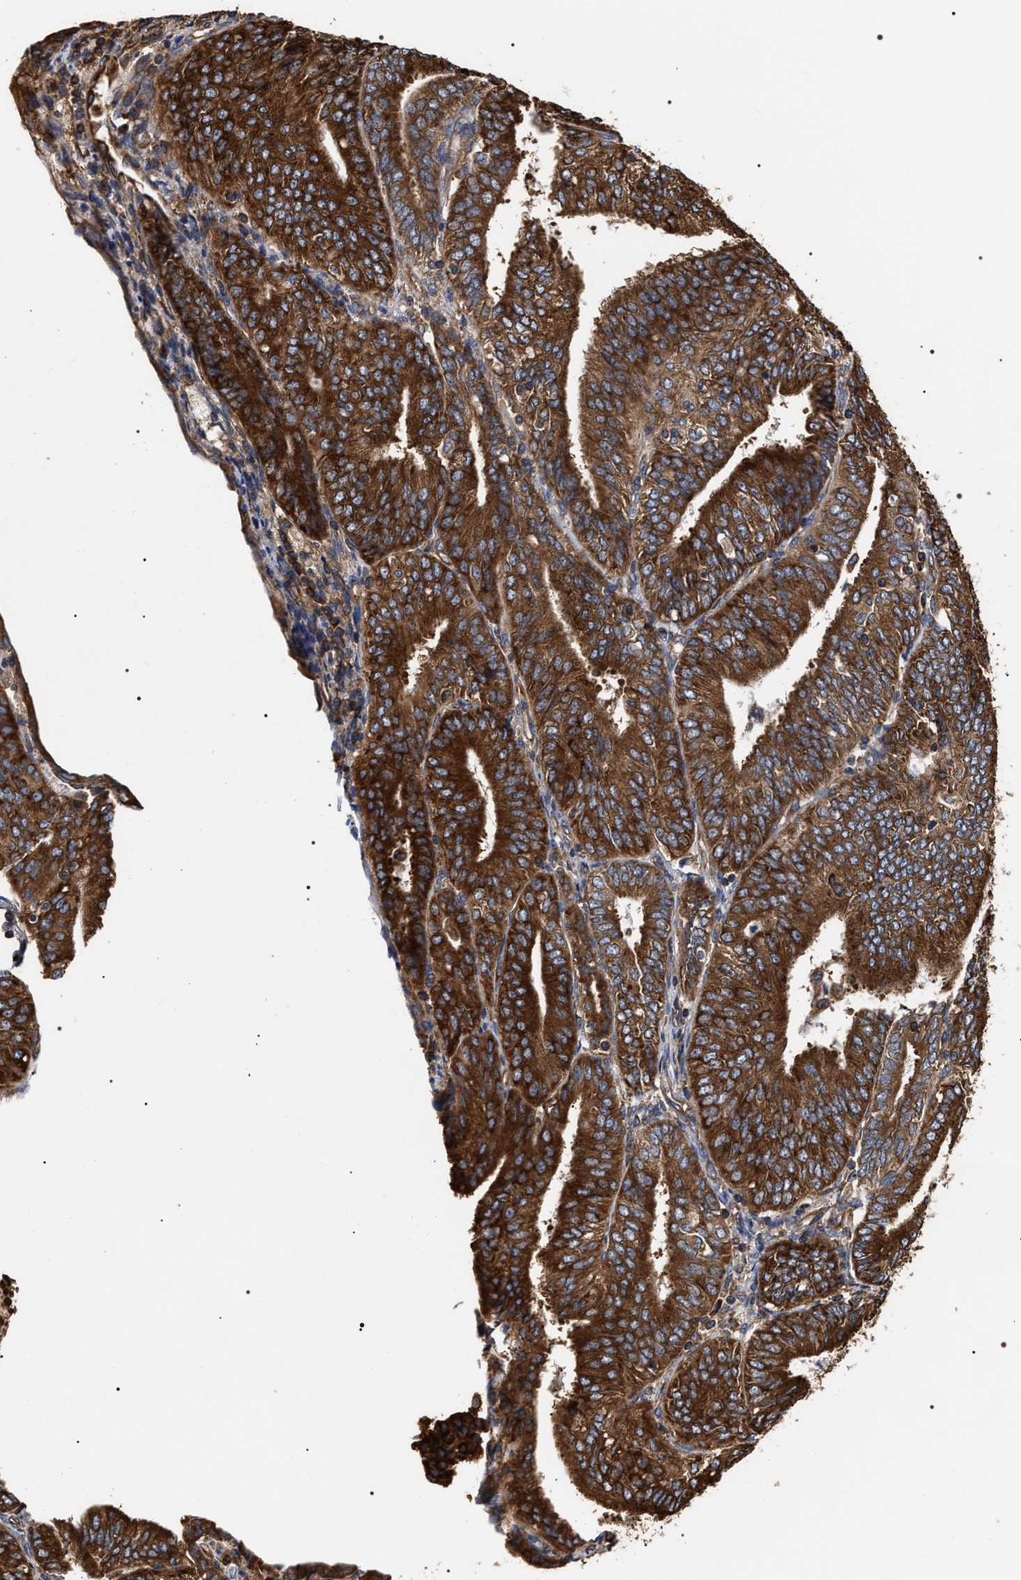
{"staining": {"intensity": "strong", "quantity": ">75%", "location": "cytoplasmic/membranous"}, "tissue": "endometrial cancer", "cell_type": "Tumor cells", "image_type": "cancer", "snomed": [{"axis": "morphology", "description": "Adenocarcinoma, NOS"}, {"axis": "topography", "description": "Endometrium"}], "caption": "Tumor cells display strong cytoplasmic/membranous positivity in about >75% of cells in endometrial adenocarcinoma.", "gene": "SERBP1", "patient": {"sex": "female", "age": 58}}